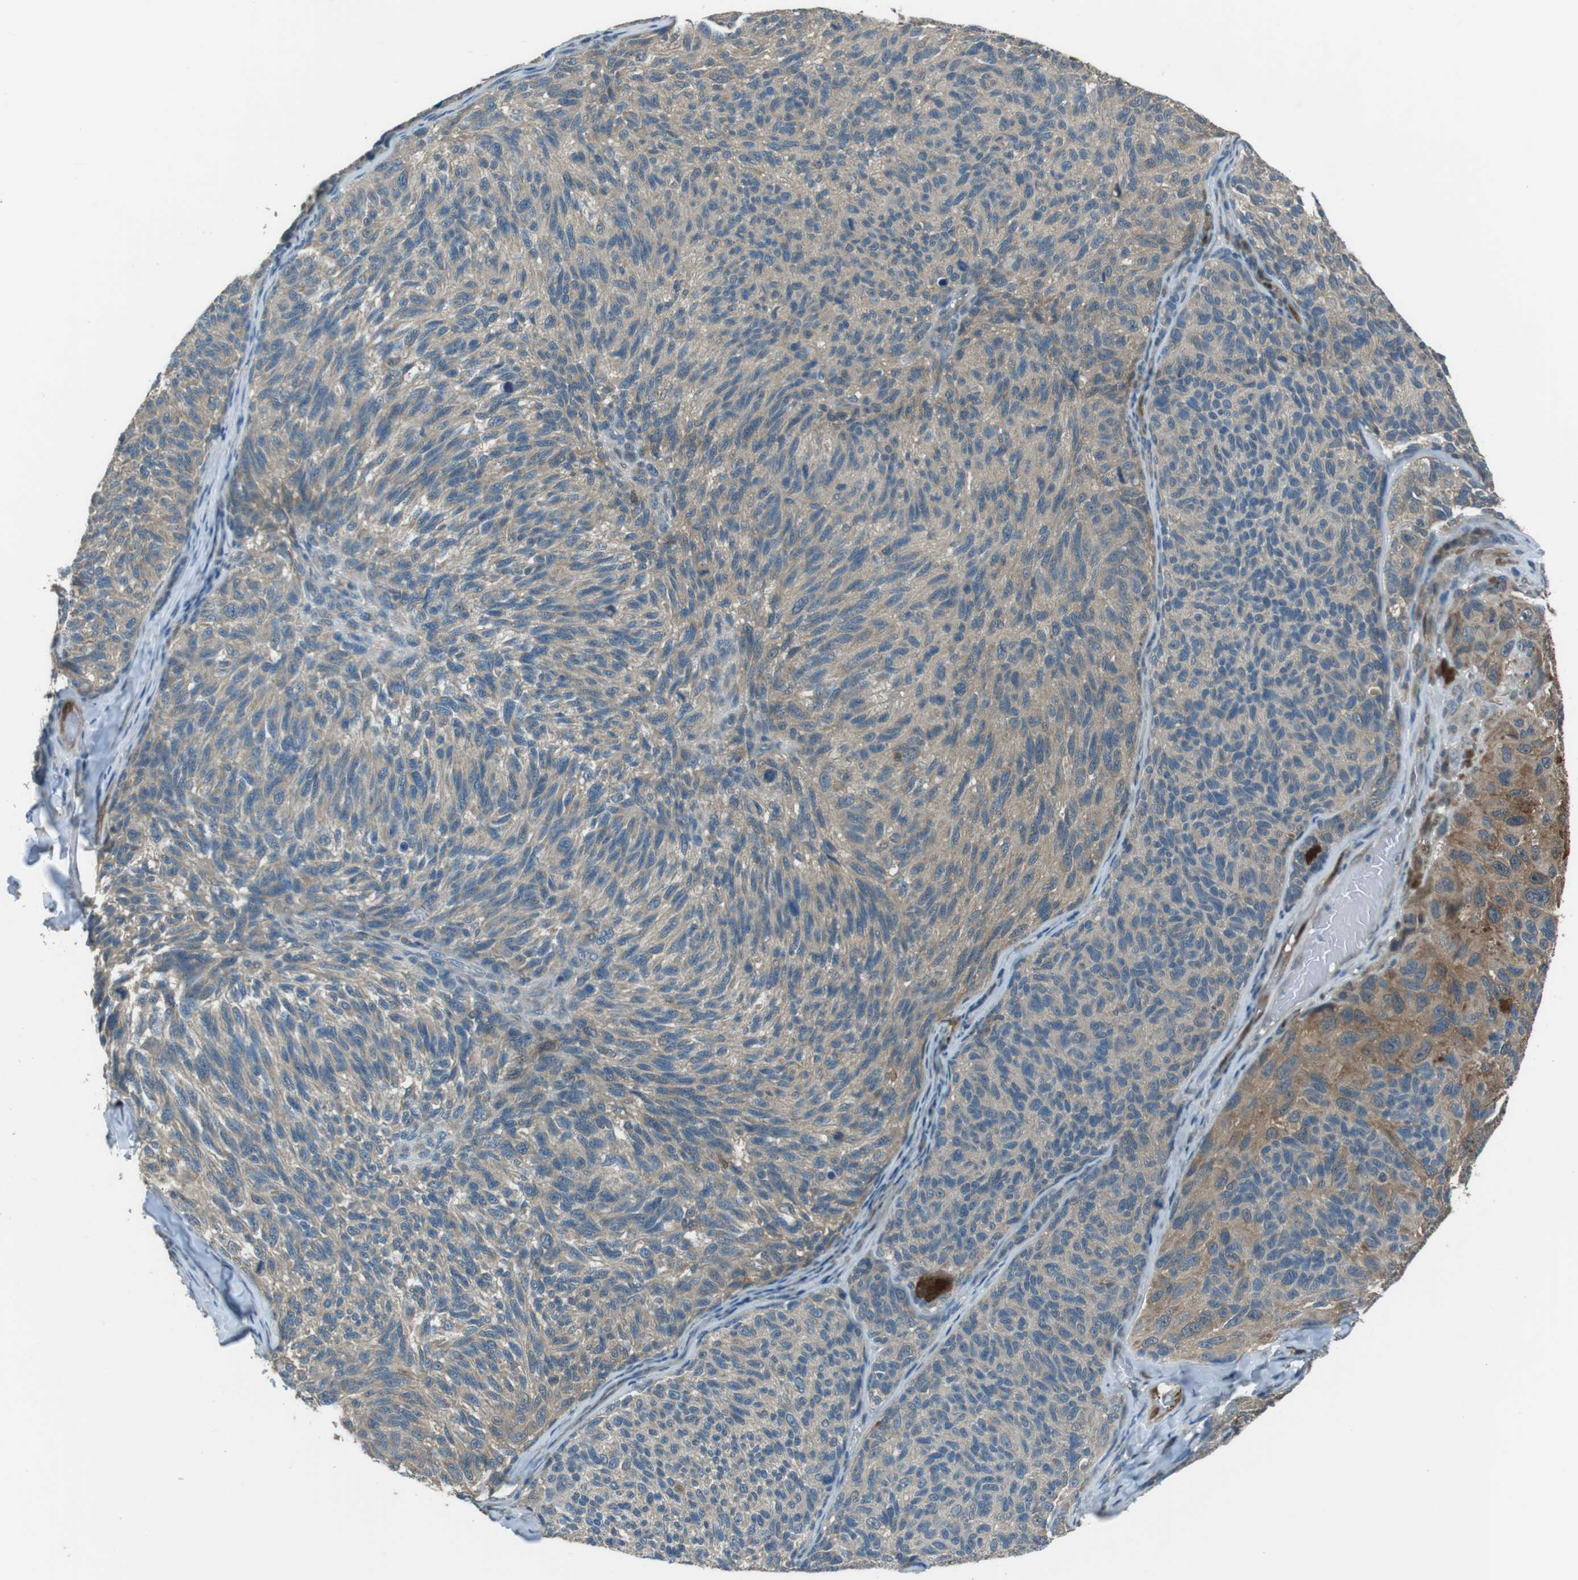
{"staining": {"intensity": "weak", "quantity": "25%-75%", "location": "cytoplasmic/membranous"}, "tissue": "melanoma", "cell_type": "Tumor cells", "image_type": "cancer", "snomed": [{"axis": "morphology", "description": "Malignant melanoma, NOS"}, {"axis": "topography", "description": "Skin"}], "caption": "Immunohistochemical staining of melanoma demonstrates low levels of weak cytoplasmic/membranous staining in approximately 25%-75% of tumor cells.", "gene": "MFAP3", "patient": {"sex": "female", "age": 73}}